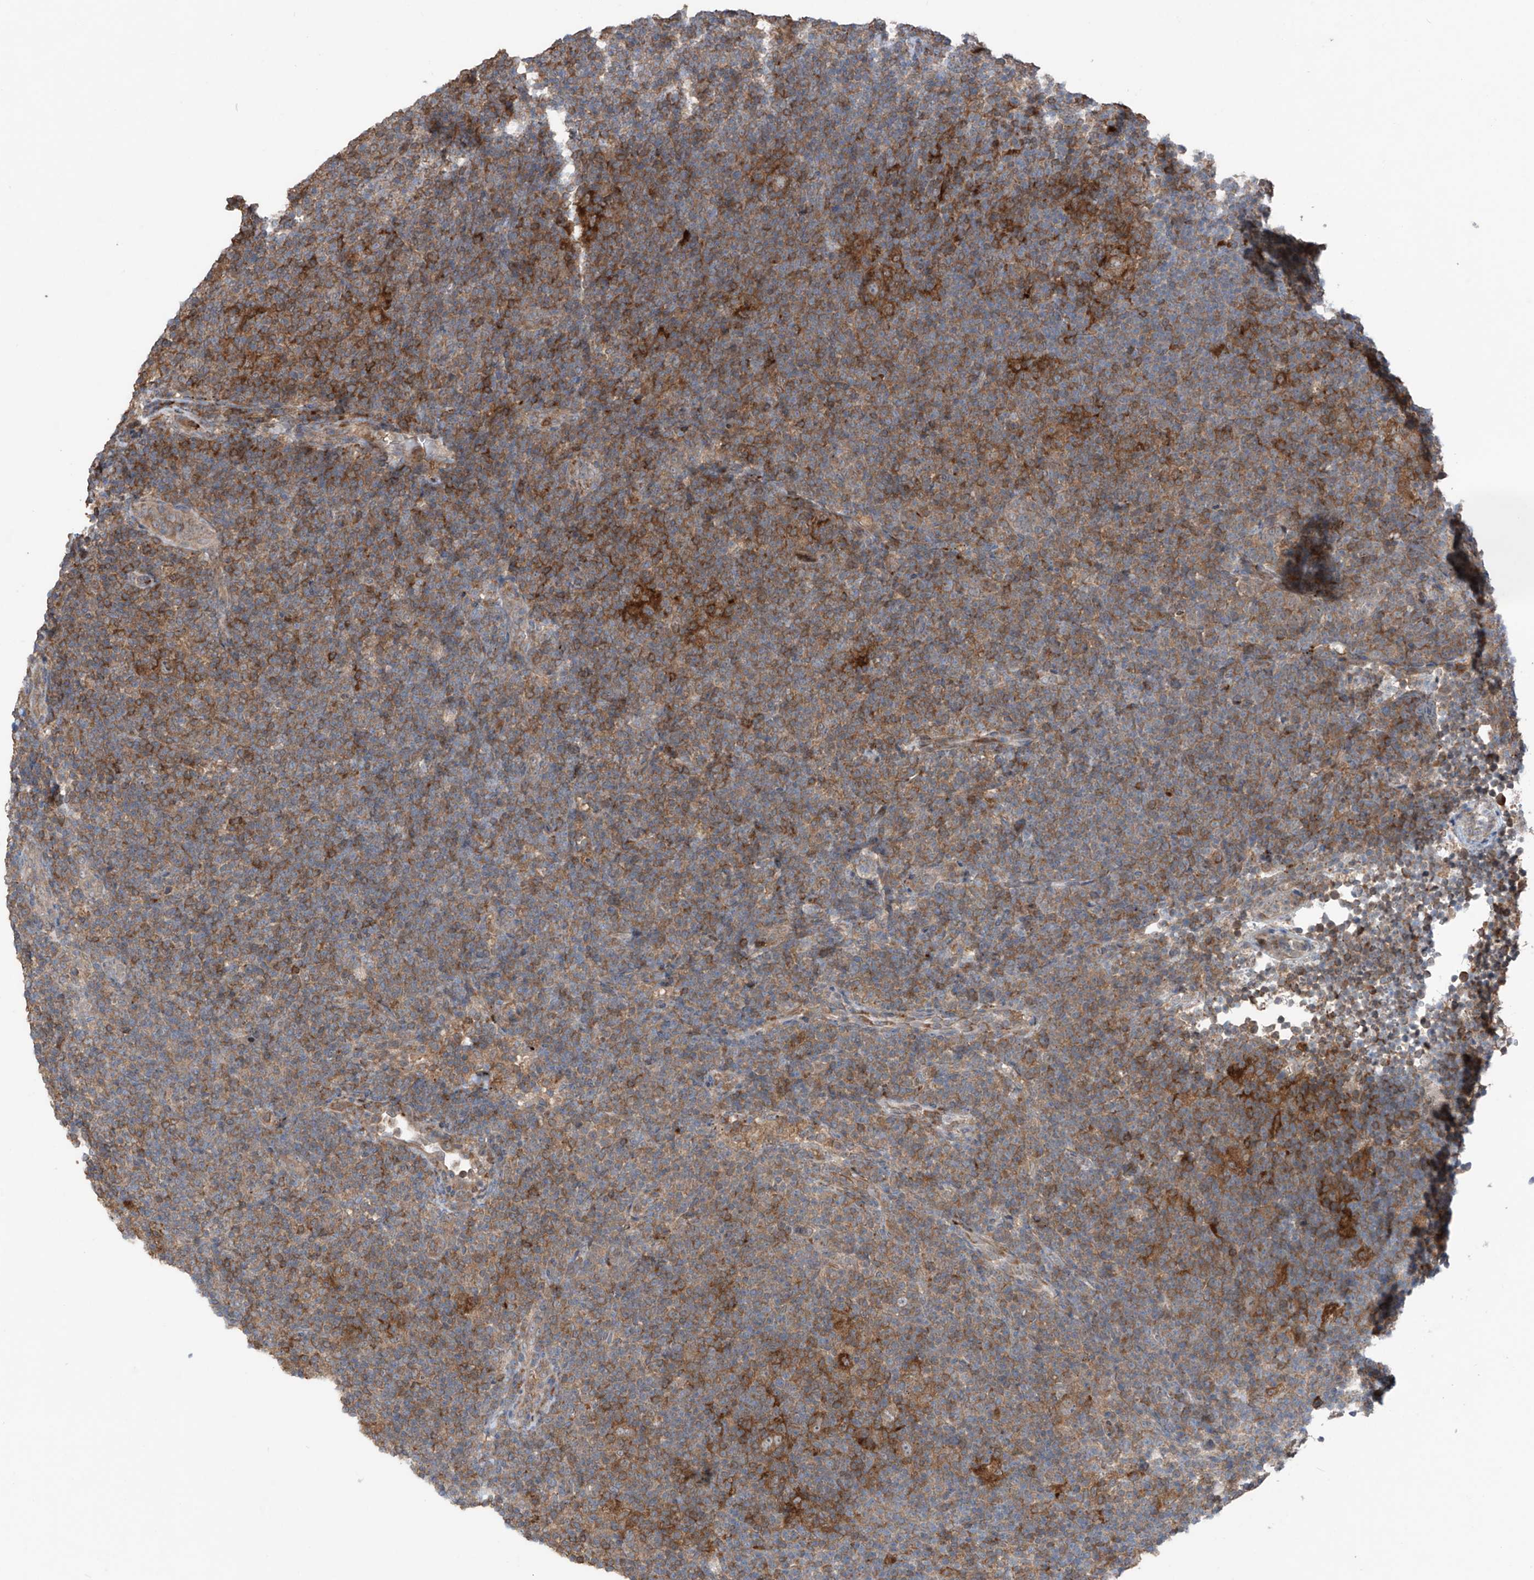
{"staining": {"intensity": "moderate", "quantity": ">75%", "location": "cytoplasmic/membranous"}, "tissue": "lymphoma", "cell_type": "Tumor cells", "image_type": "cancer", "snomed": [{"axis": "morphology", "description": "Hodgkin's disease, NOS"}, {"axis": "topography", "description": "Lymph node"}], "caption": "Immunohistochemical staining of lymphoma exhibits medium levels of moderate cytoplasmic/membranous positivity in approximately >75% of tumor cells.", "gene": "SAMD3", "patient": {"sex": "female", "age": 57}}